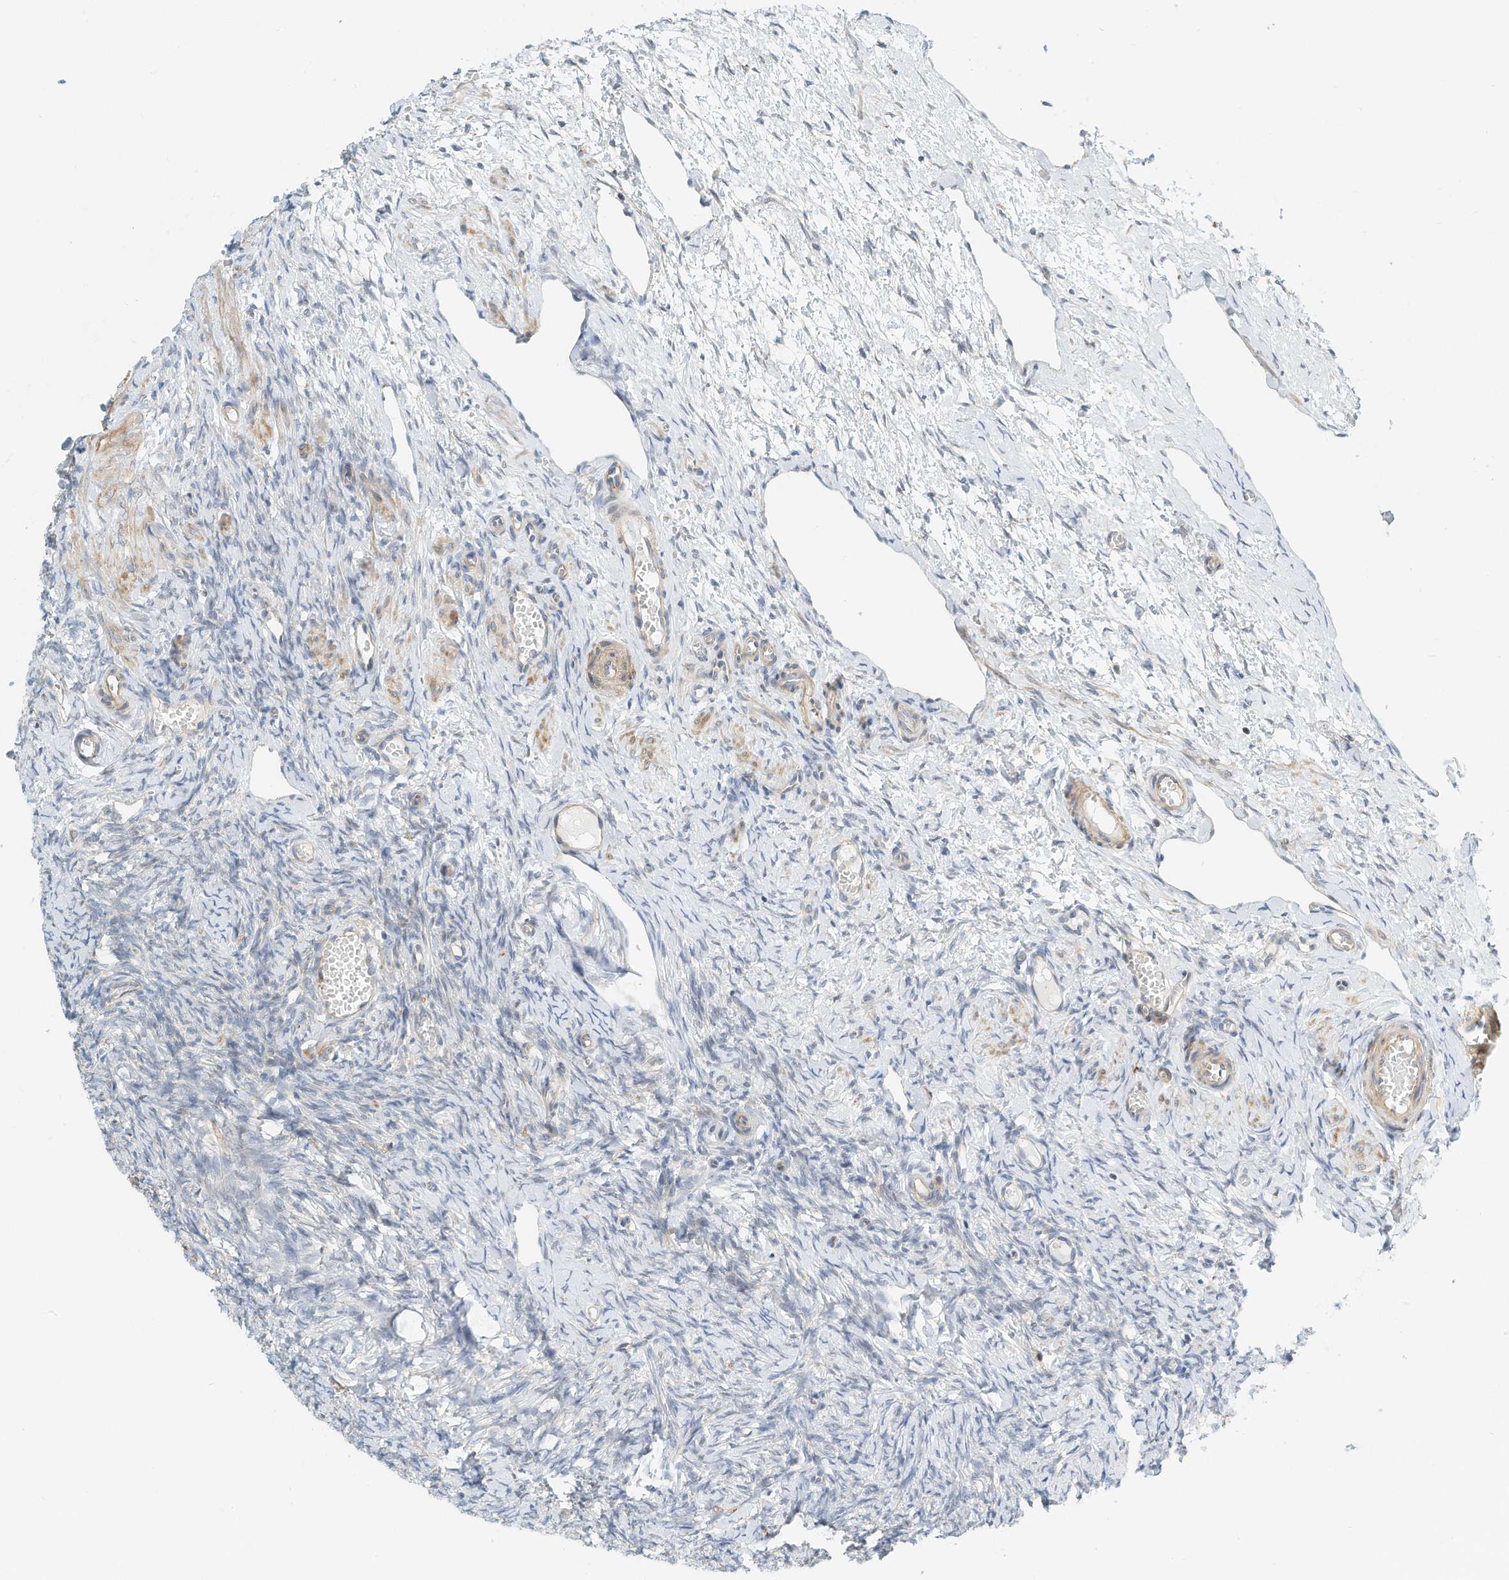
{"staining": {"intensity": "negative", "quantity": "none", "location": "none"}, "tissue": "ovary", "cell_type": "Ovarian stroma cells", "image_type": "normal", "snomed": [{"axis": "morphology", "description": "Adenocarcinoma, NOS"}, {"axis": "topography", "description": "Endometrium"}], "caption": "Immunohistochemistry (IHC) photomicrograph of unremarkable human ovary stained for a protein (brown), which reveals no expression in ovarian stroma cells.", "gene": "MICAL1", "patient": {"sex": "female", "age": 32}}